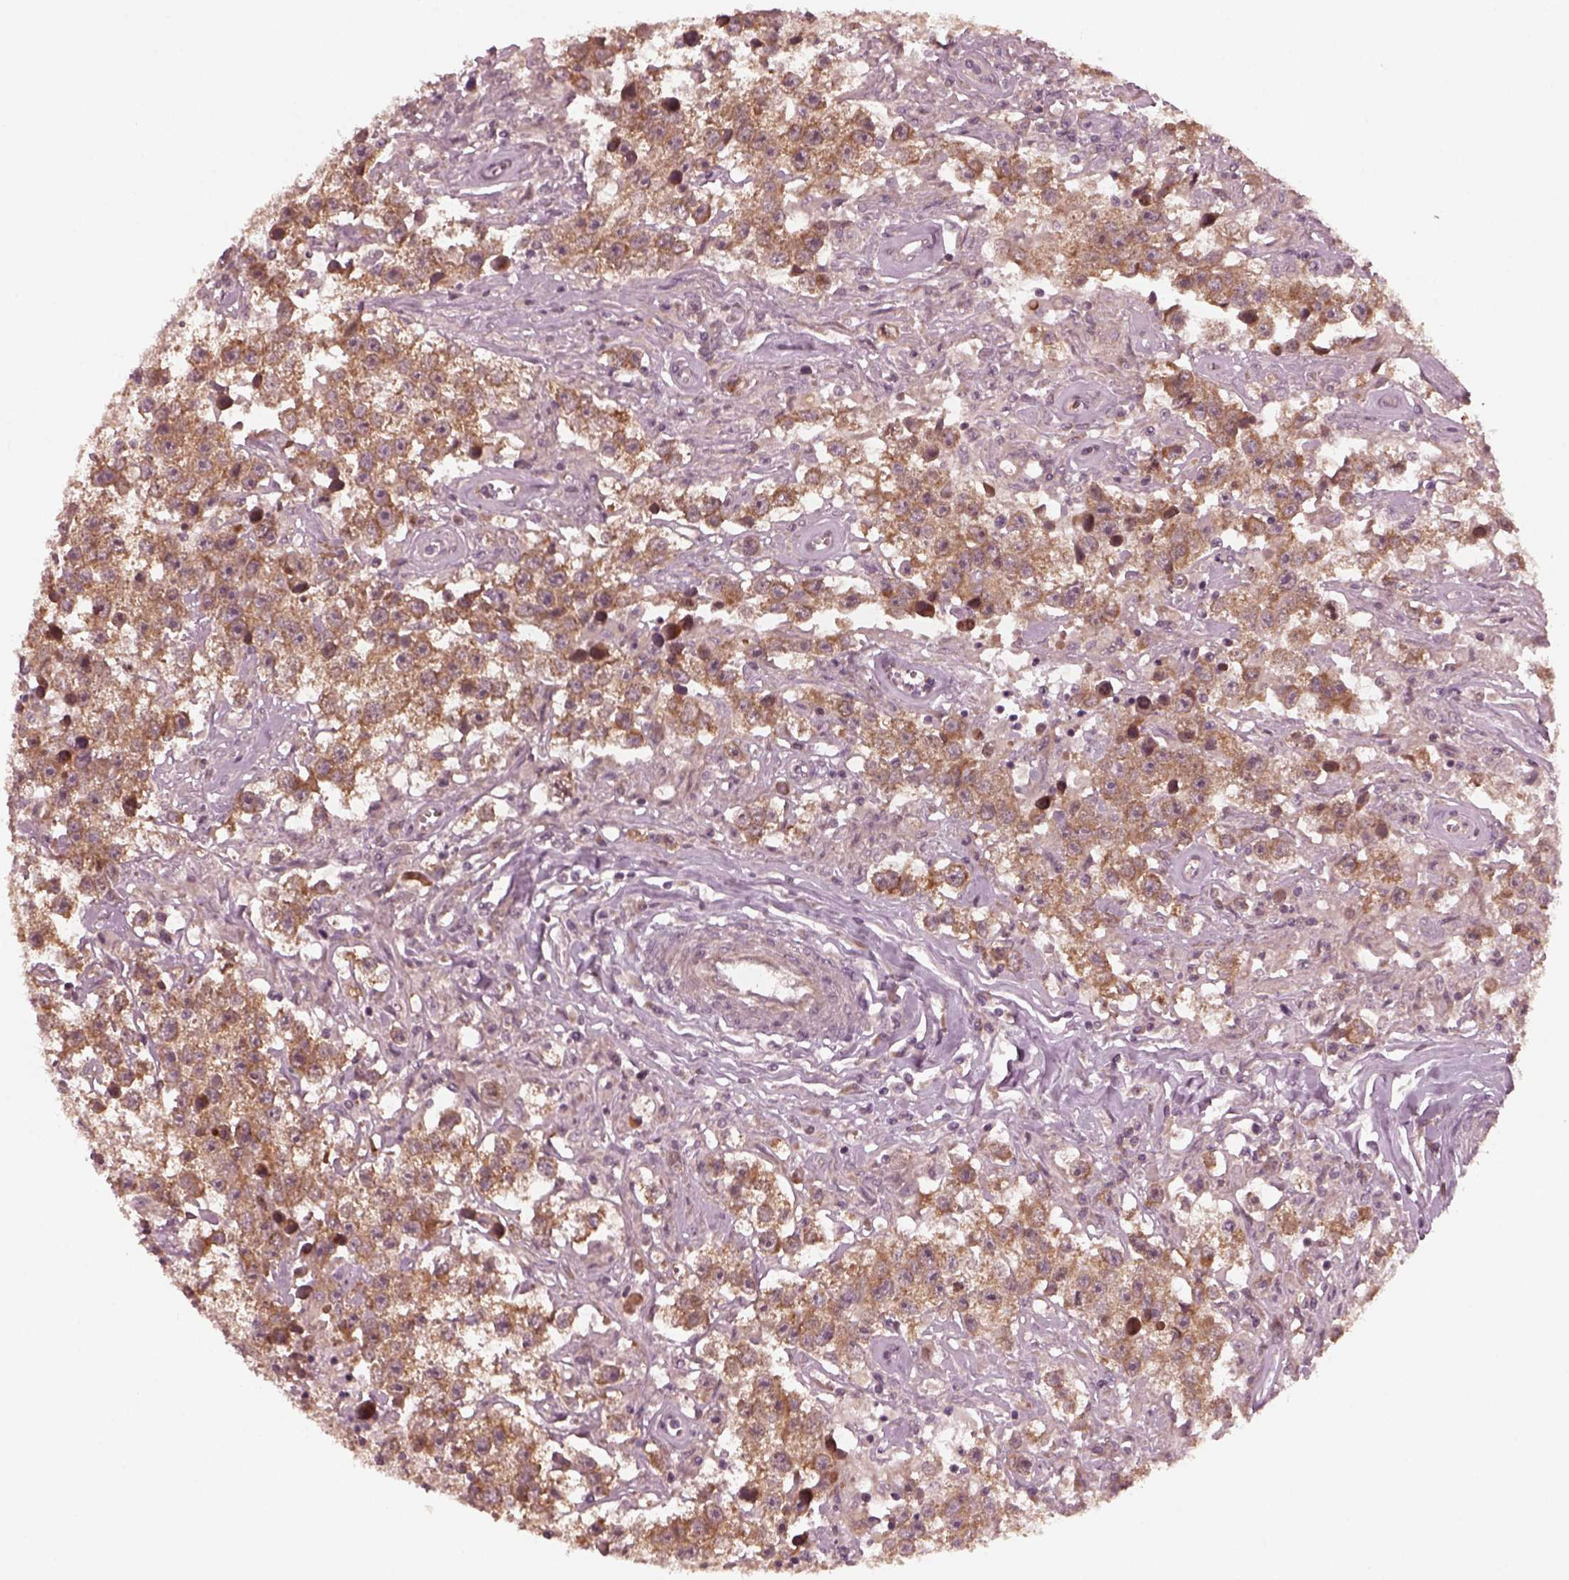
{"staining": {"intensity": "moderate", "quantity": ">75%", "location": "cytoplasmic/membranous"}, "tissue": "testis cancer", "cell_type": "Tumor cells", "image_type": "cancer", "snomed": [{"axis": "morphology", "description": "Seminoma, NOS"}, {"axis": "topography", "description": "Testis"}], "caption": "High-power microscopy captured an IHC image of testis seminoma, revealing moderate cytoplasmic/membranous positivity in approximately >75% of tumor cells.", "gene": "FAF2", "patient": {"sex": "male", "age": 43}}